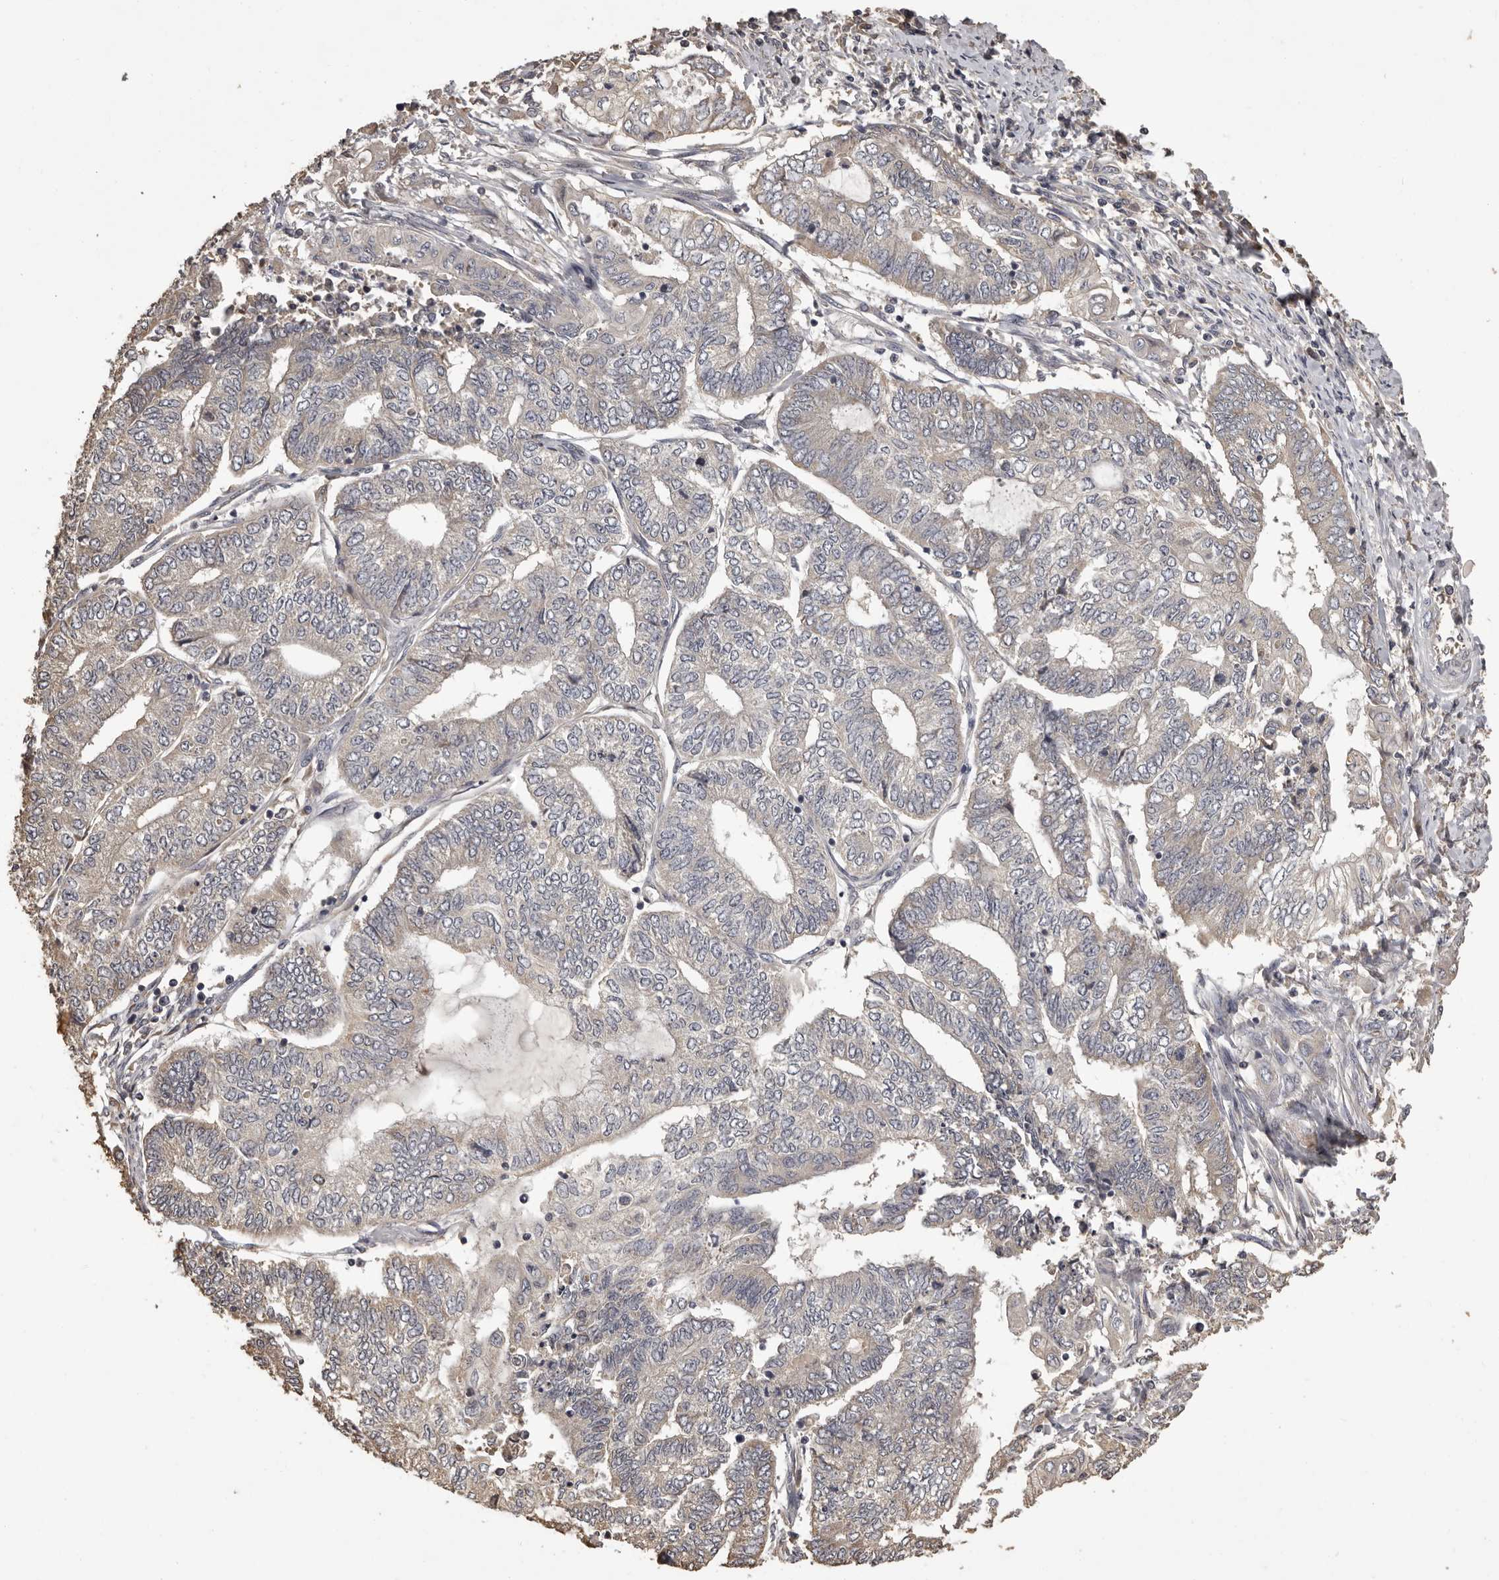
{"staining": {"intensity": "weak", "quantity": "<25%", "location": "cytoplasmic/membranous"}, "tissue": "endometrial cancer", "cell_type": "Tumor cells", "image_type": "cancer", "snomed": [{"axis": "morphology", "description": "Adenocarcinoma, NOS"}, {"axis": "topography", "description": "Uterus"}, {"axis": "topography", "description": "Endometrium"}], "caption": "Tumor cells are negative for brown protein staining in adenocarcinoma (endometrial). (Stains: DAB IHC with hematoxylin counter stain, Microscopy: brightfield microscopy at high magnification).", "gene": "MGAT5", "patient": {"sex": "female", "age": 70}}